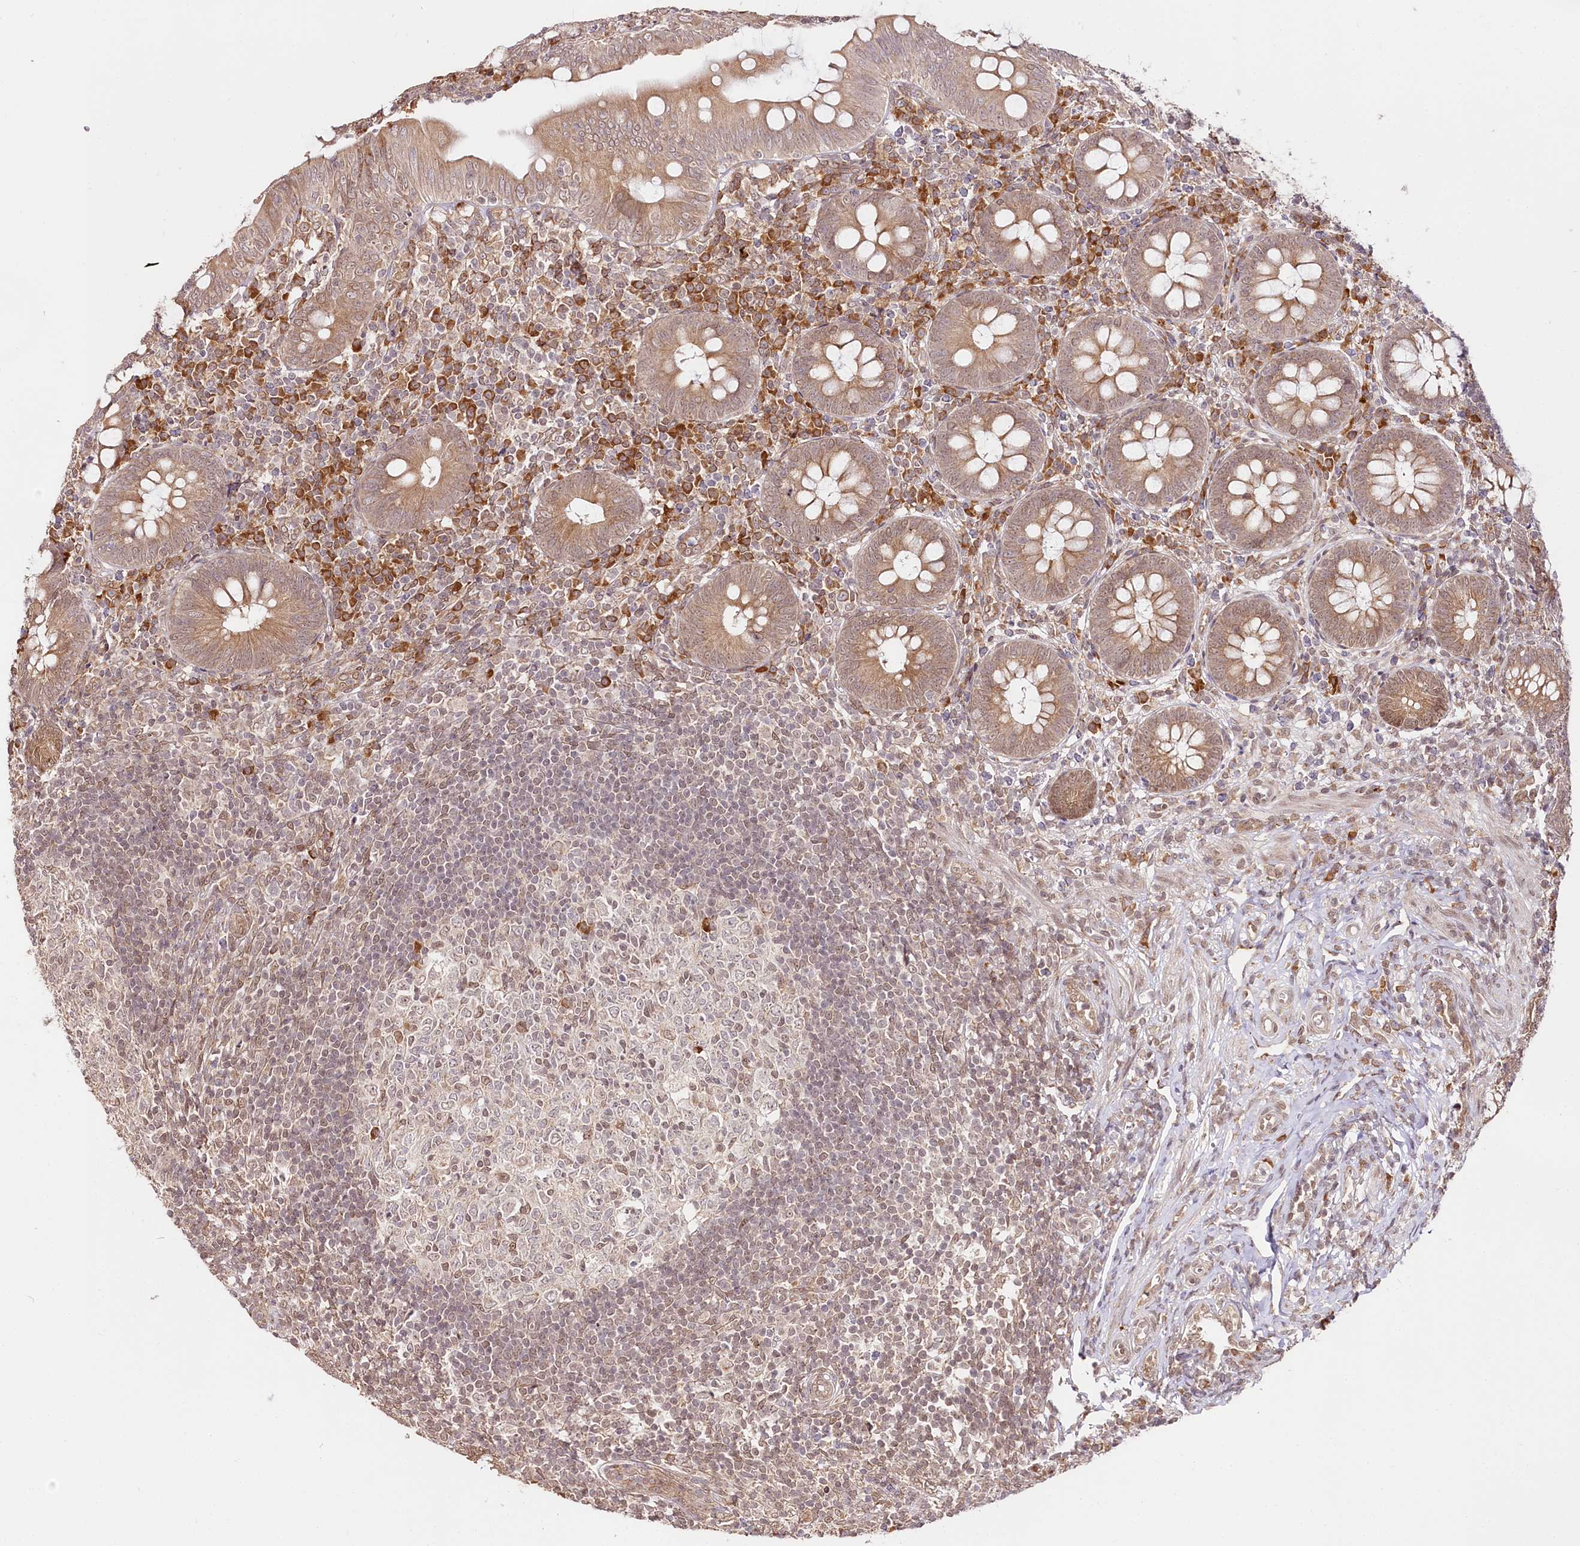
{"staining": {"intensity": "moderate", "quantity": ">75%", "location": "cytoplasmic/membranous,nuclear"}, "tissue": "appendix", "cell_type": "Glandular cells", "image_type": "normal", "snomed": [{"axis": "morphology", "description": "Normal tissue, NOS"}, {"axis": "topography", "description": "Appendix"}], "caption": "The image reveals staining of benign appendix, revealing moderate cytoplasmic/membranous,nuclear protein expression (brown color) within glandular cells. Immunohistochemistry (ihc) stains the protein in brown and the nuclei are stained blue.", "gene": "CNPY2", "patient": {"sex": "male", "age": 14}}